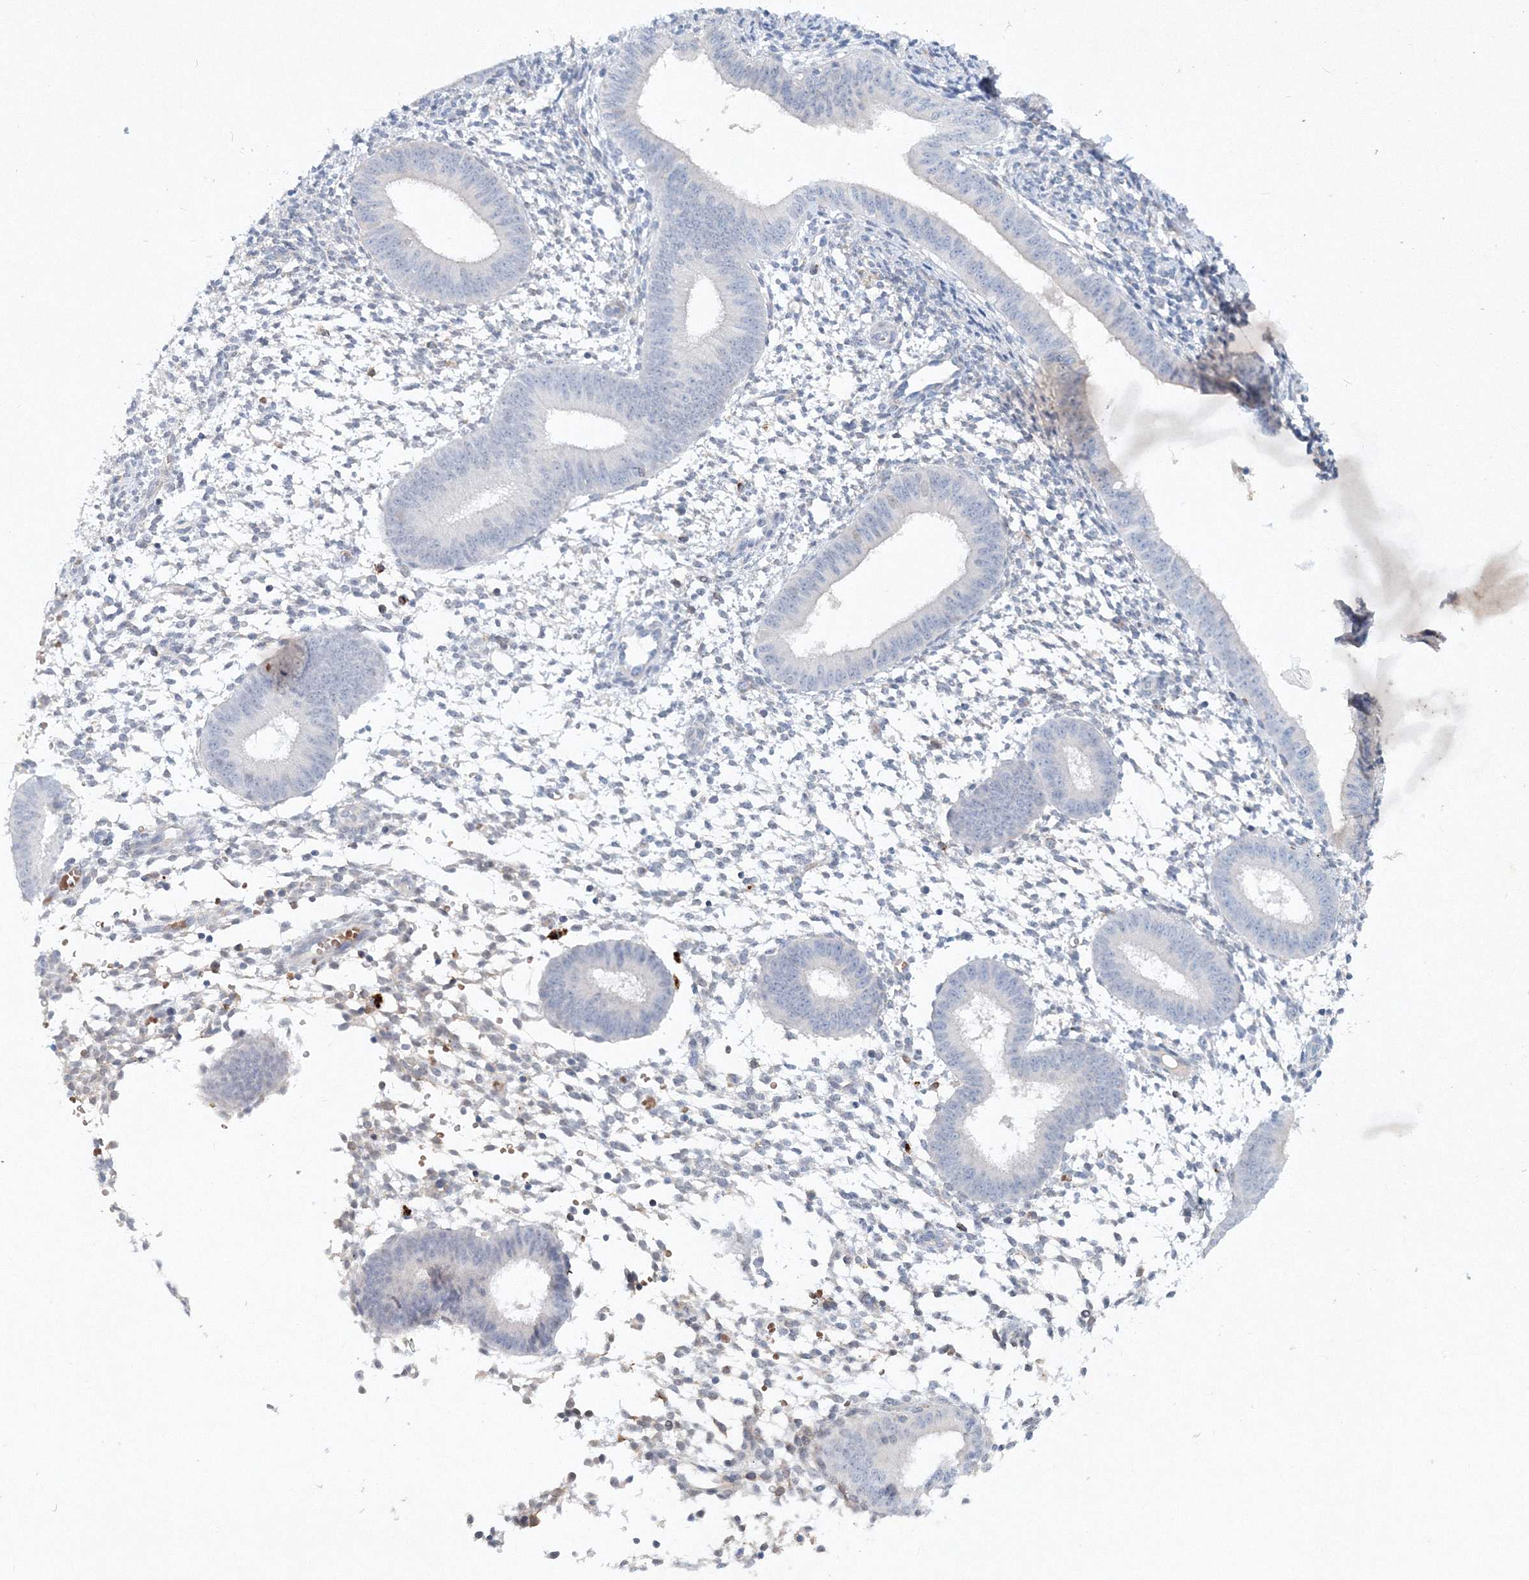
{"staining": {"intensity": "negative", "quantity": "none", "location": "none"}, "tissue": "endometrium", "cell_type": "Cells in endometrial stroma", "image_type": "normal", "snomed": [{"axis": "morphology", "description": "Normal tissue, NOS"}, {"axis": "topography", "description": "Uterus"}, {"axis": "topography", "description": "Endometrium"}], "caption": "High magnification brightfield microscopy of benign endometrium stained with DAB (3,3'-diaminobenzidine) (brown) and counterstained with hematoxylin (blue): cells in endometrial stroma show no significant expression. Brightfield microscopy of immunohistochemistry (IHC) stained with DAB (brown) and hematoxylin (blue), captured at high magnification.", "gene": "SH3BP5", "patient": {"sex": "female", "age": 48}}